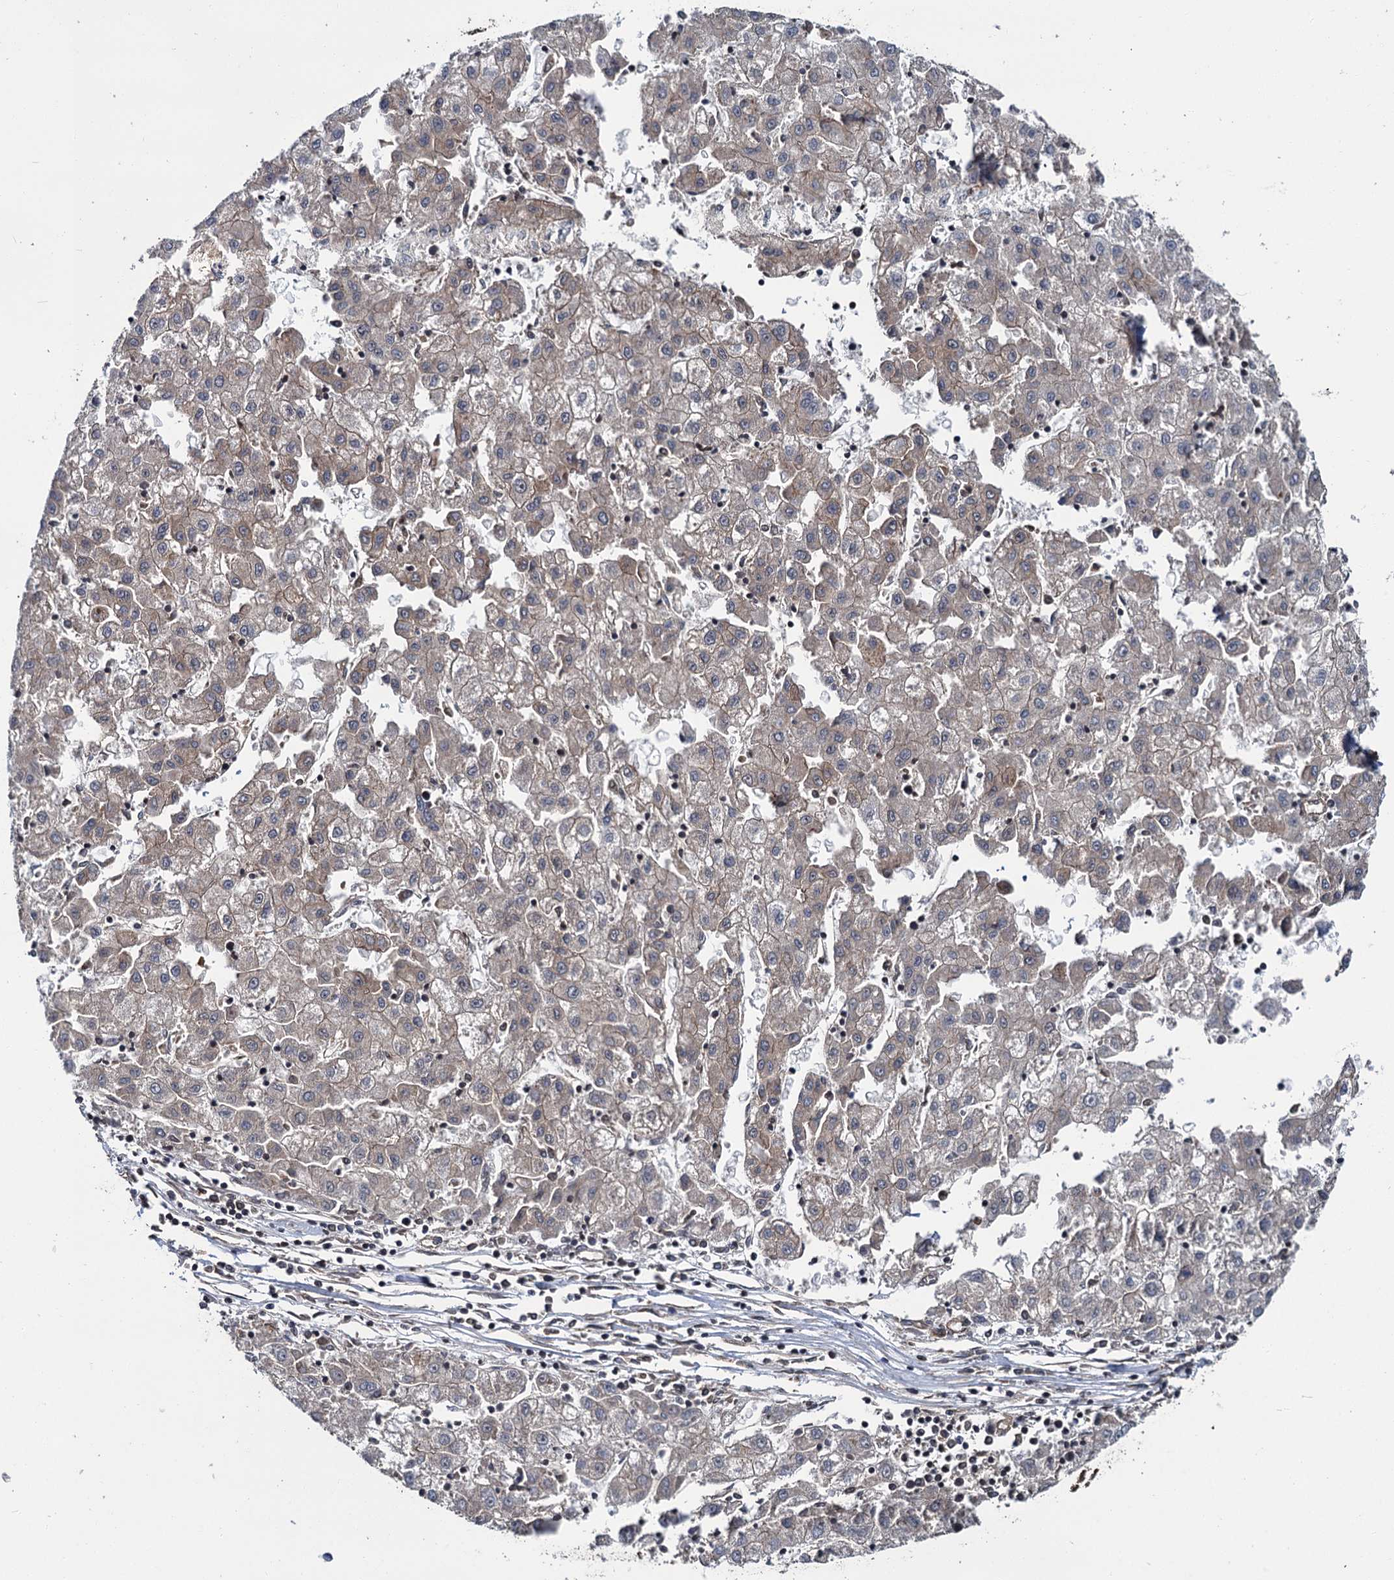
{"staining": {"intensity": "weak", "quantity": "25%-75%", "location": "cytoplasmic/membranous"}, "tissue": "liver cancer", "cell_type": "Tumor cells", "image_type": "cancer", "snomed": [{"axis": "morphology", "description": "Carcinoma, Hepatocellular, NOS"}, {"axis": "topography", "description": "Liver"}], "caption": "Liver cancer tissue shows weak cytoplasmic/membranous expression in approximately 25%-75% of tumor cells, visualized by immunohistochemistry.", "gene": "ZFYVE19", "patient": {"sex": "male", "age": 72}}